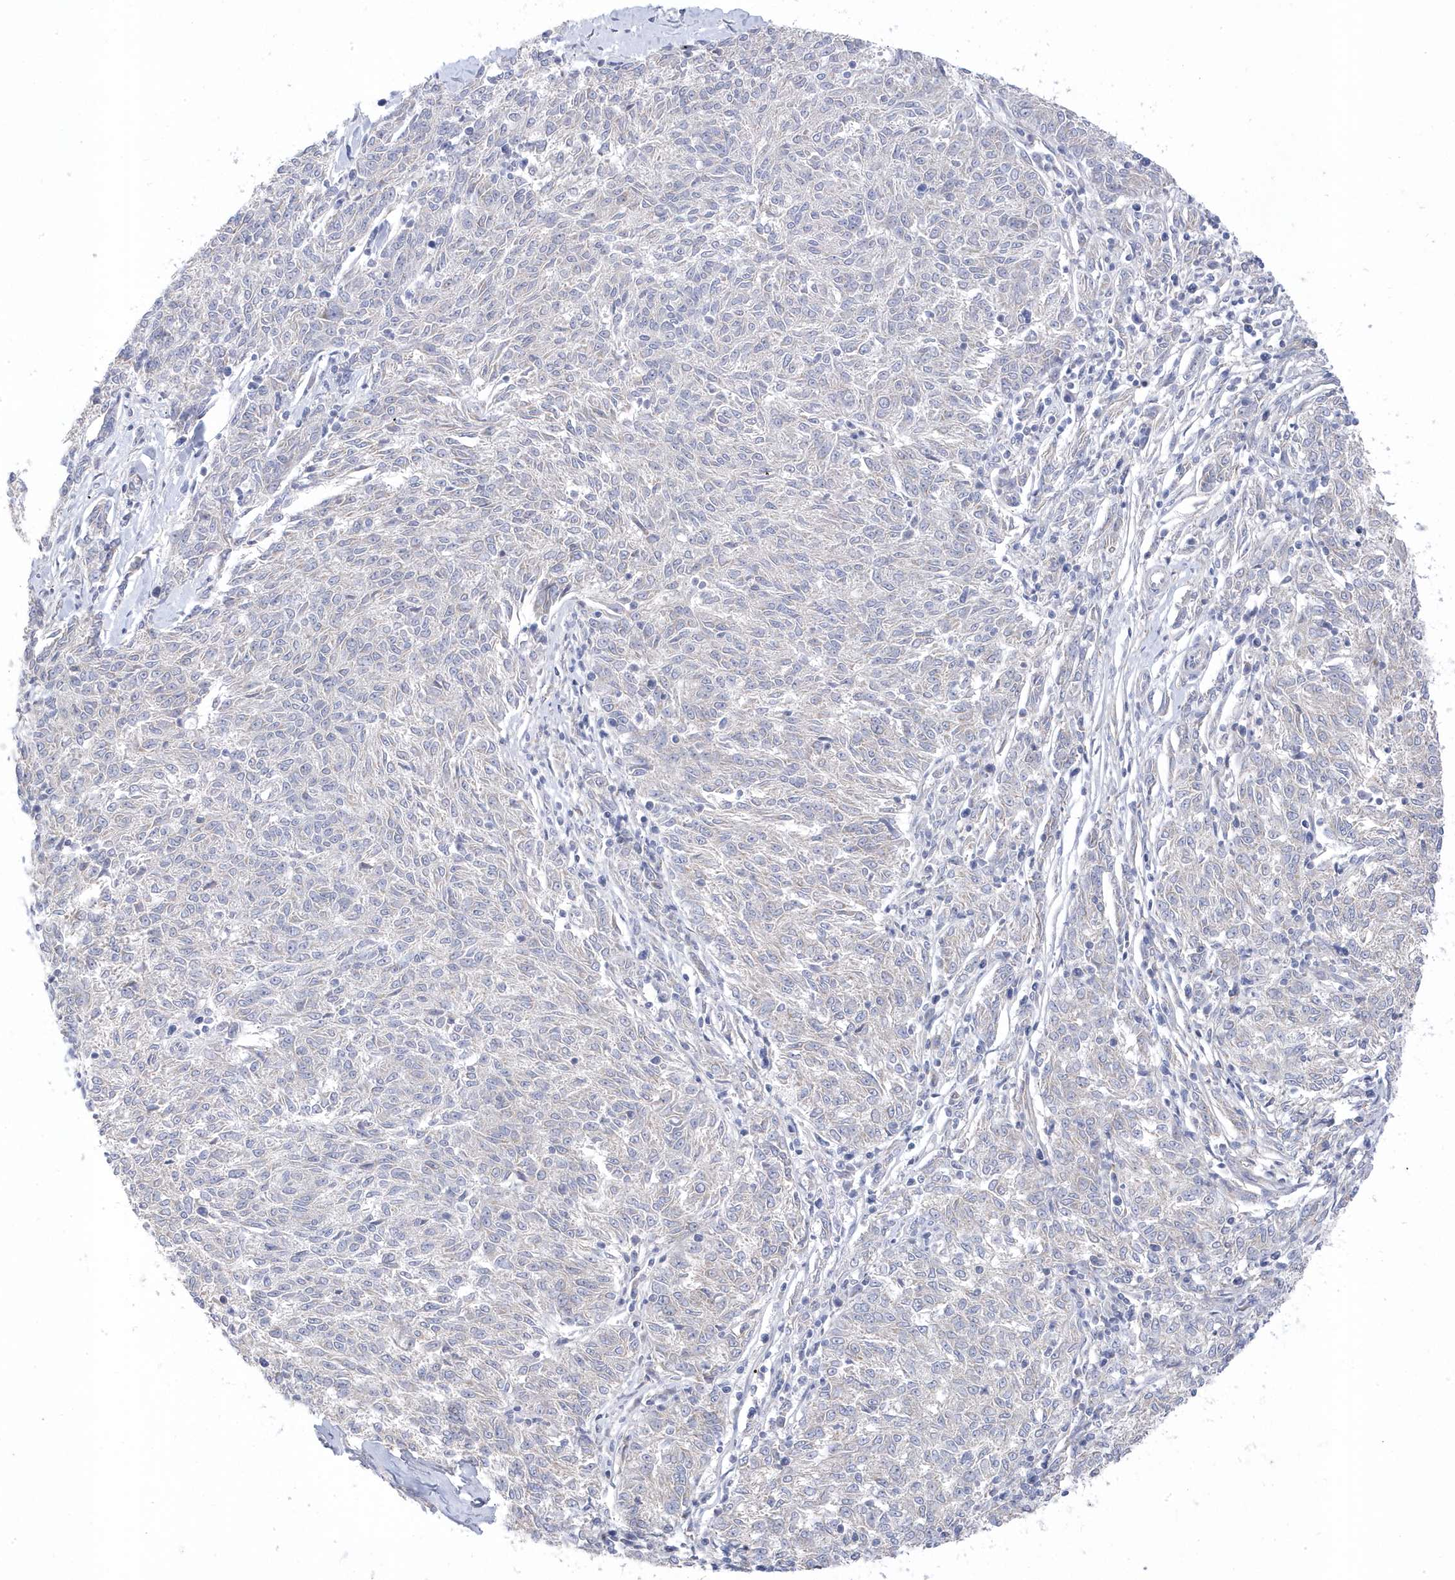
{"staining": {"intensity": "negative", "quantity": "none", "location": "none"}, "tissue": "melanoma", "cell_type": "Tumor cells", "image_type": "cancer", "snomed": [{"axis": "morphology", "description": "Malignant melanoma, NOS"}, {"axis": "topography", "description": "Skin"}], "caption": "High magnification brightfield microscopy of melanoma stained with DAB (3,3'-diaminobenzidine) (brown) and counterstained with hematoxylin (blue): tumor cells show no significant positivity.", "gene": "ANAPC1", "patient": {"sex": "female", "age": 72}}